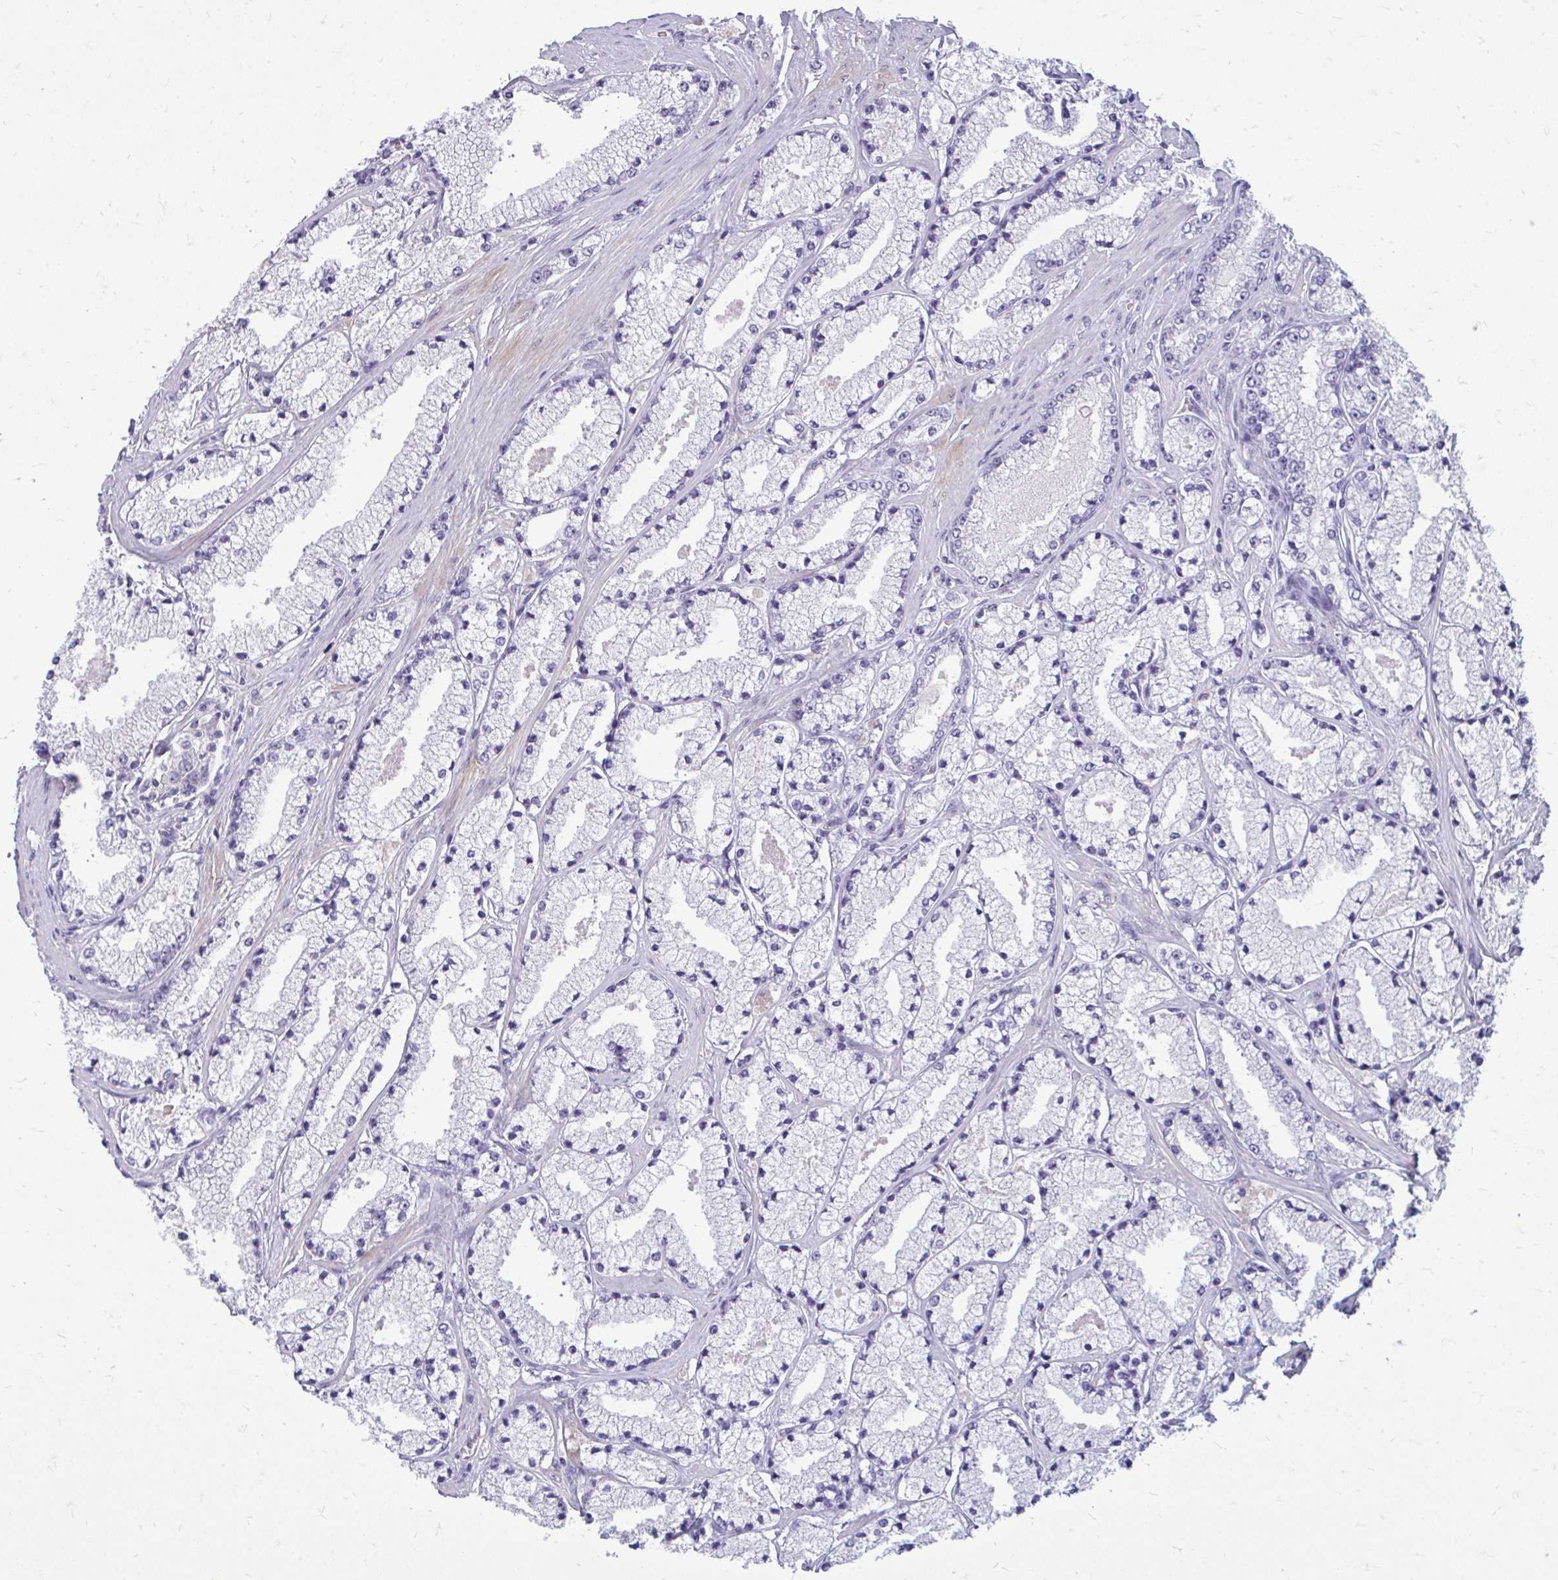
{"staining": {"intensity": "negative", "quantity": "none", "location": "none"}, "tissue": "prostate cancer", "cell_type": "Tumor cells", "image_type": "cancer", "snomed": [{"axis": "morphology", "description": "Adenocarcinoma, High grade"}, {"axis": "topography", "description": "Prostate"}], "caption": "IHC image of neoplastic tissue: human prostate cancer stained with DAB (3,3'-diaminobenzidine) demonstrates no significant protein expression in tumor cells. (Stains: DAB IHC with hematoxylin counter stain, Microscopy: brightfield microscopy at high magnification).", "gene": "FABP3", "patient": {"sex": "male", "age": 63}}